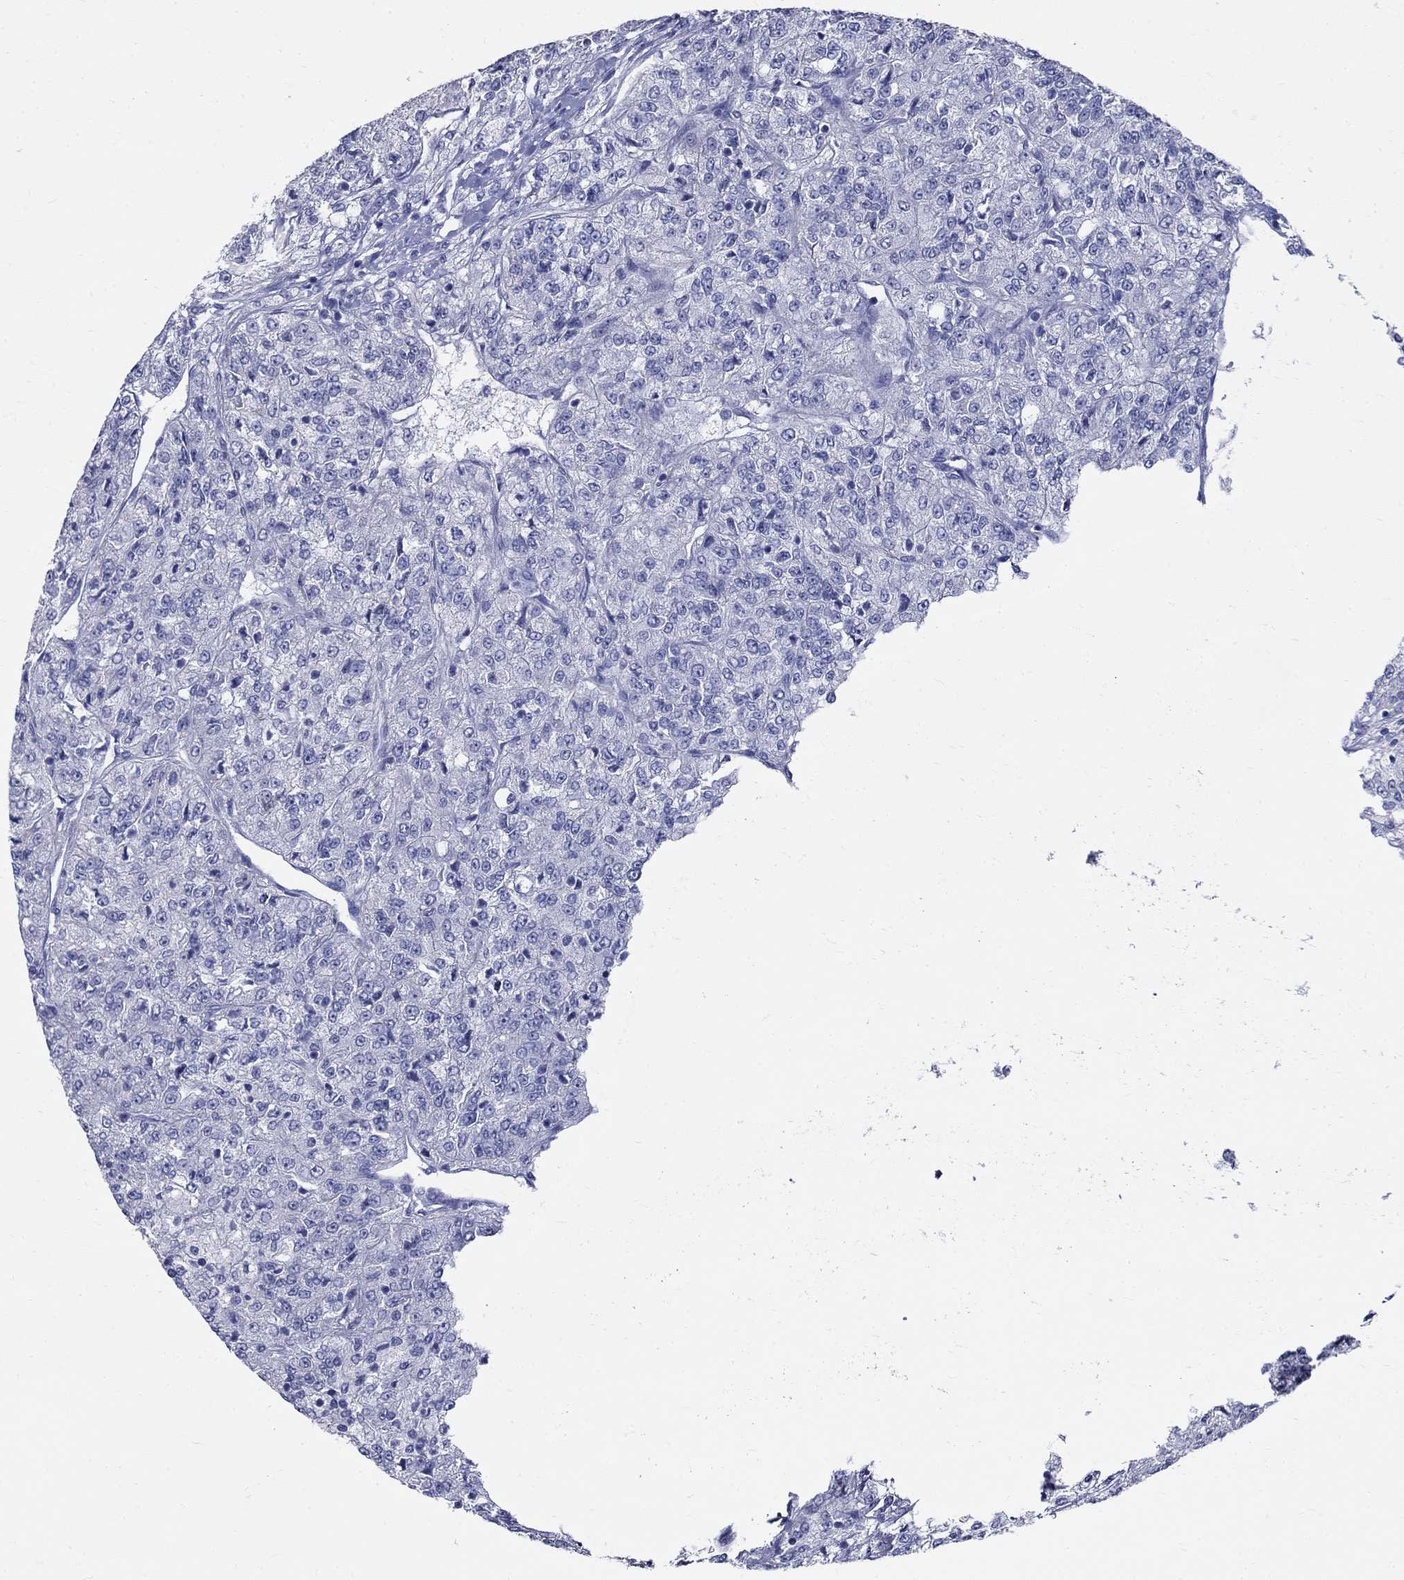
{"staining": {"intensity": "negative", "quantity": "none", "location": "none"}, "tissue": "renal cancer", "cell_type": "Tumor cells", "image_type": "cancer", "snomed": [{"axis": "morphology", "description": "Adenocarcinoma, NOS"}, {"axis": "topography", "description": "Kidney"}], "caption": "Immunohistochemical staining of renal cancer (adenocarcinoma) displays no significant expression in tumor cells.", "gene": "GUCA1A", "patient": {"sex": "female", "age": 63}}